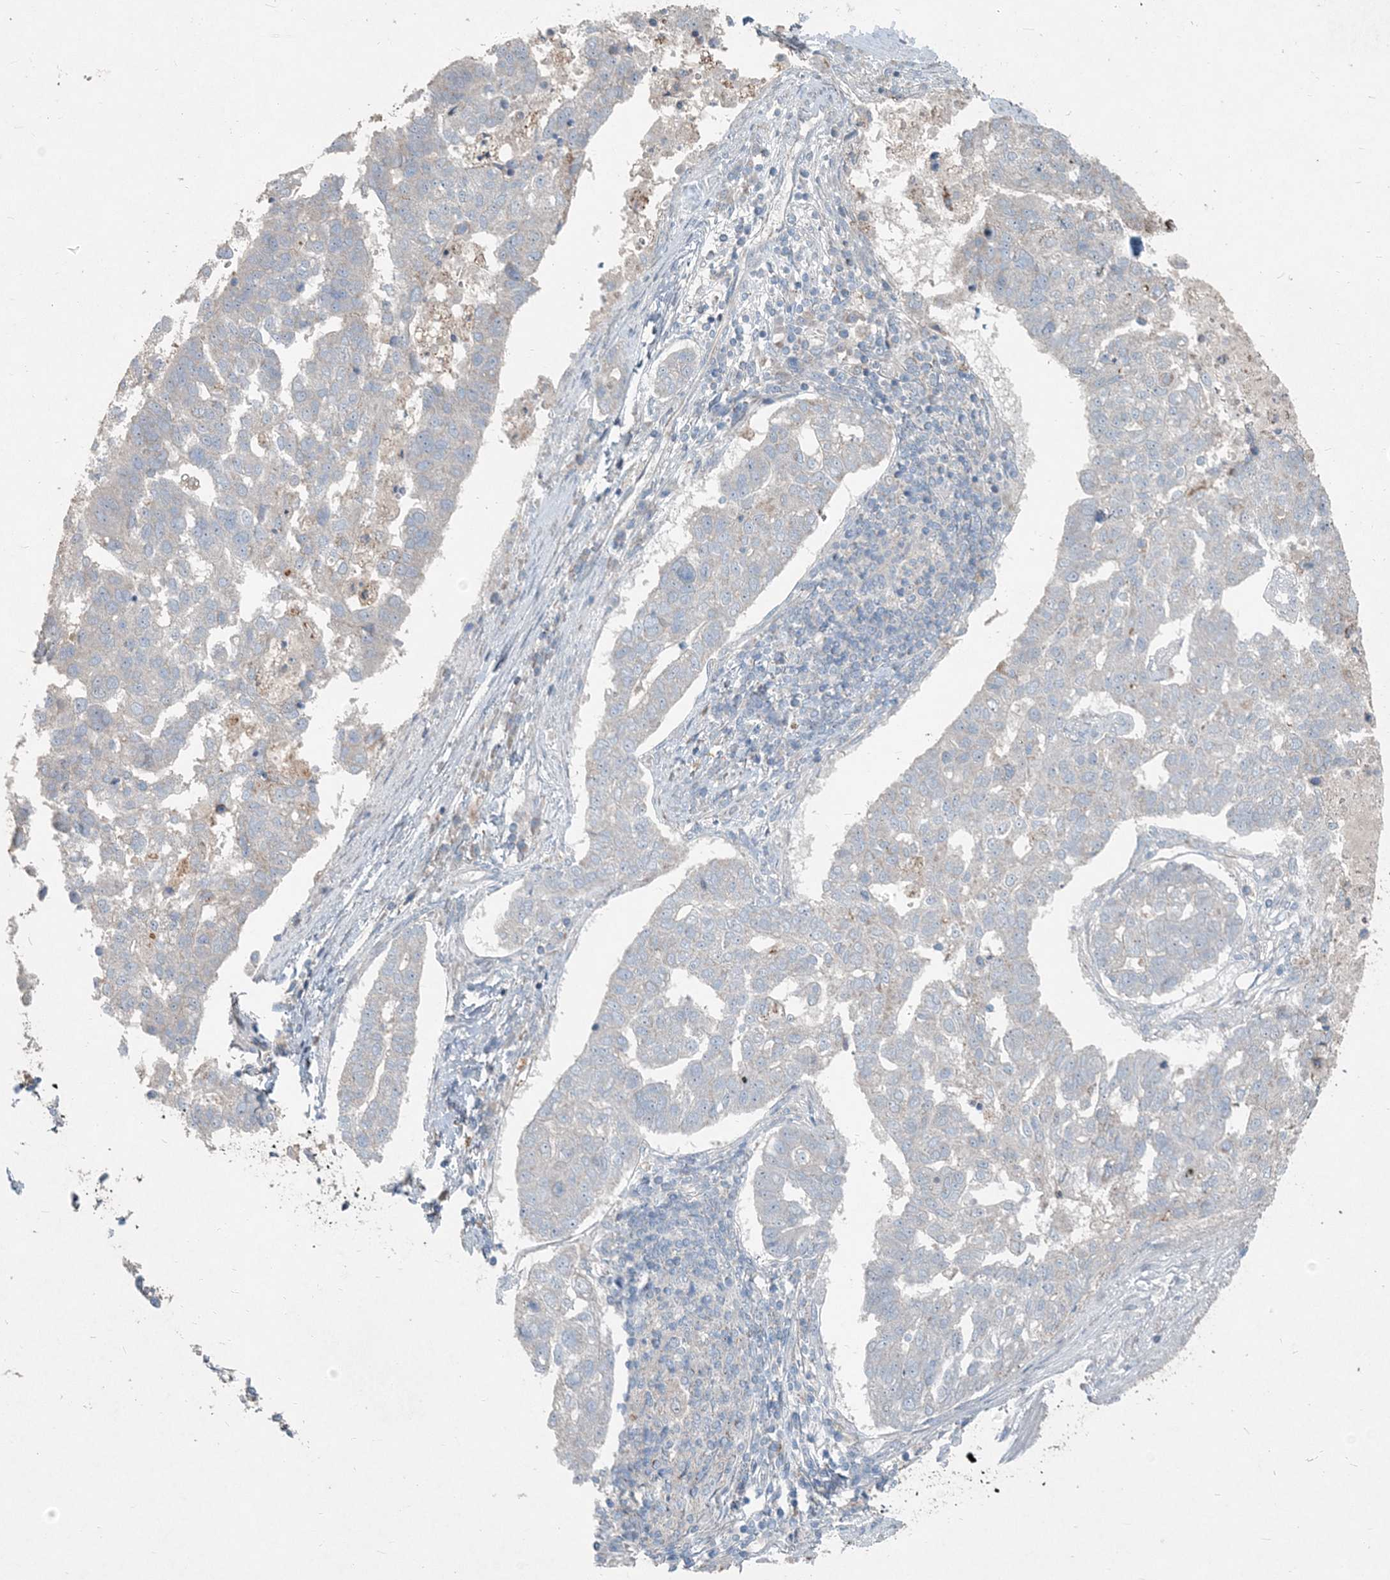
{"staining": {"intensity": "negative", "quantity": "none", "location": "none"}, "tissue": "pancreatic cancer", "cell_type": "Tumor cells", "image_type": "cancer", "snomed": [{"axis": "morphology", "description": "Adenocarcinoma, NOS"}, {"axis": "topography", "description": "Pancreas"}], "caption": "Immunohistochemistry of pancreatic adenocarcinoma shows no positivity in tumor cells.", "gene": "INTU", "patient": {"sex": "female", "age": 61}}